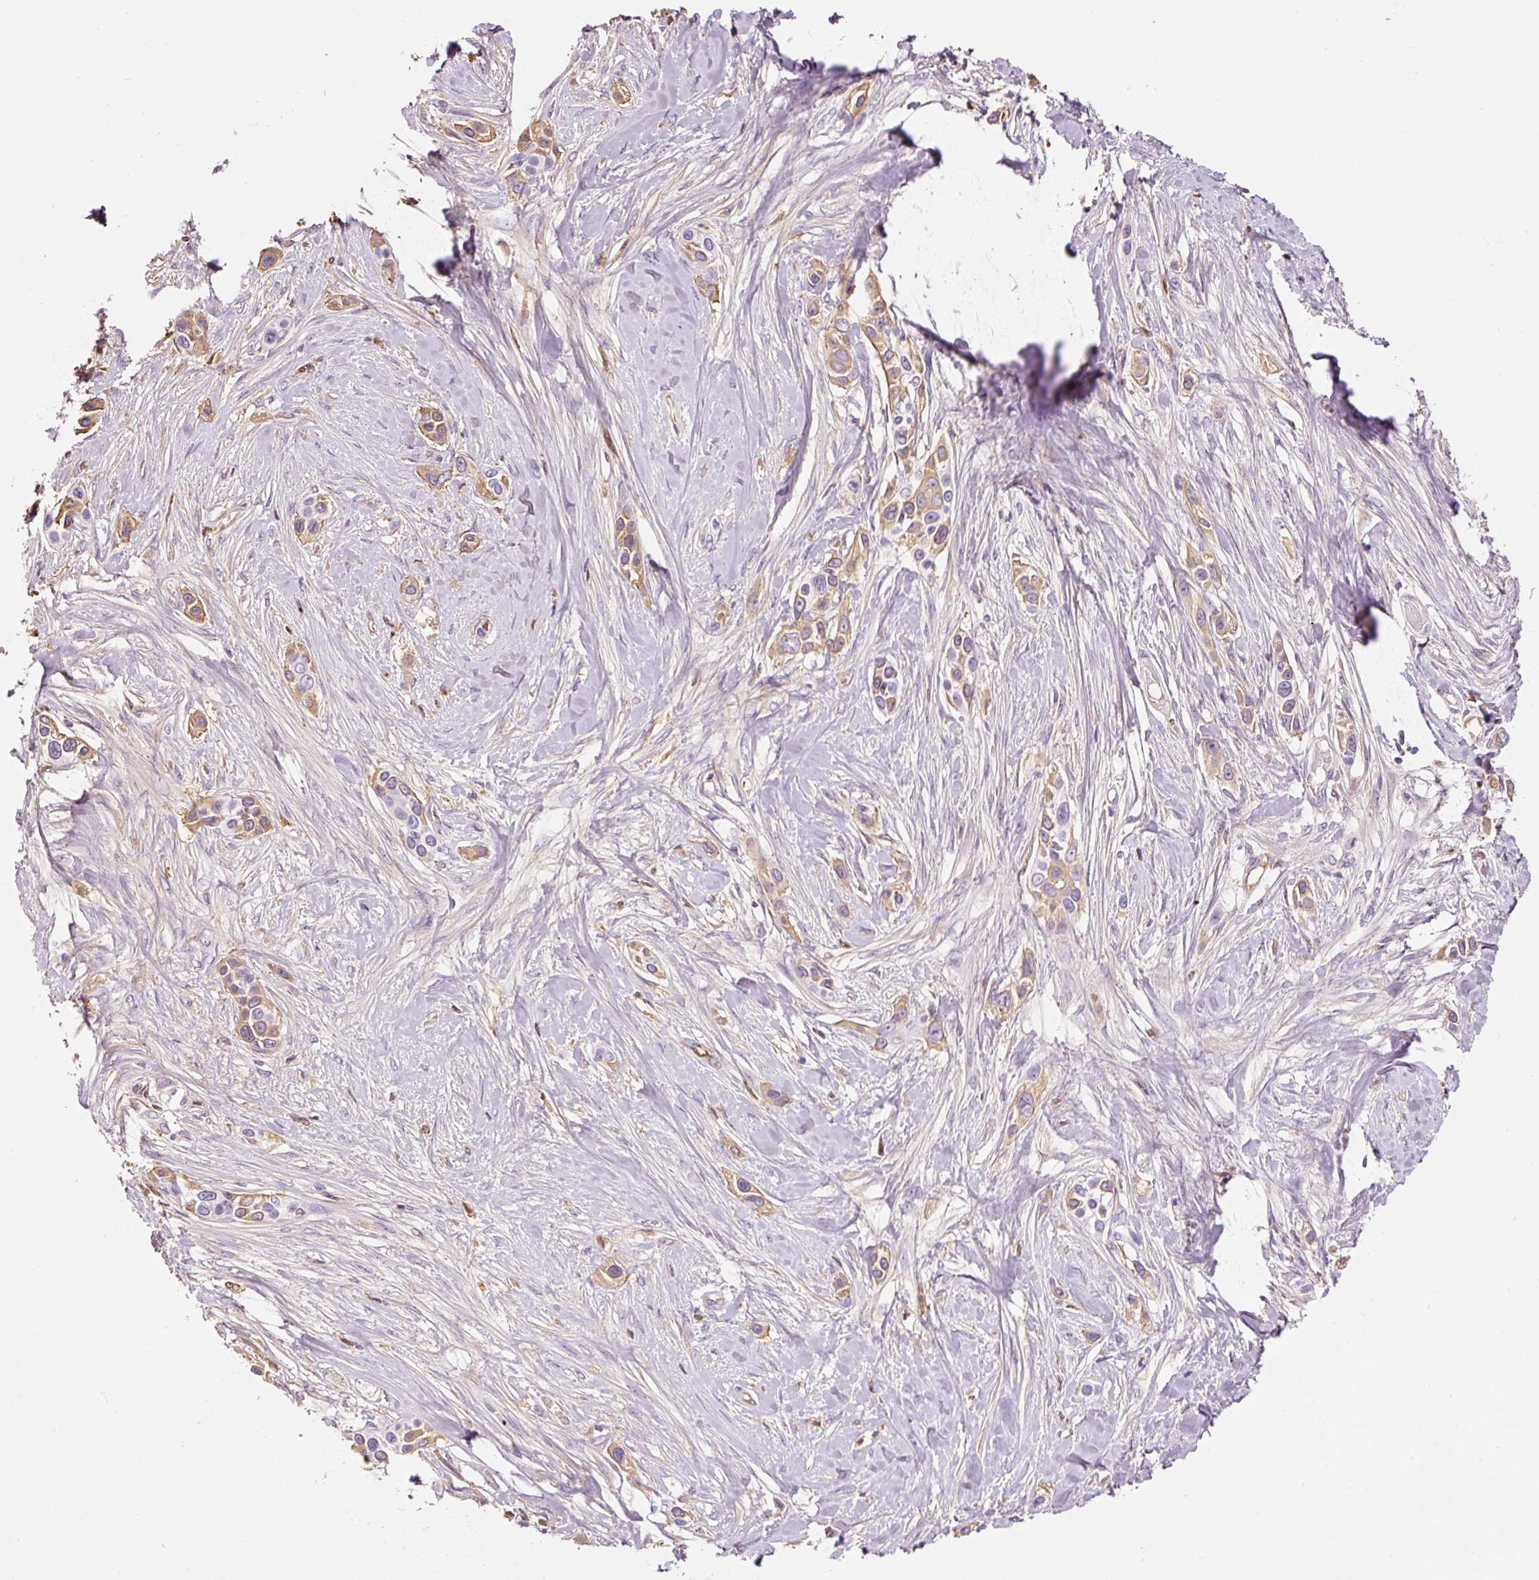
{"staining": {"intensity": "weak", "quantity": ">75%", "location": "cytoplasmic/membranous"}, "tissue": "skin cancer", "cell_type": "Tumor cells", "image_type": "cancer", "snomed": [{"axis": "morphology", "description": "Squamous cell carcinoma, NOS"}, {"axis": "topography", "description": "Skin"}], "caption": "Immunohistochemistry staining of skin squamous cell carcinoma, which displays low levels of weak cytoplasmic/membranous staining in approximately >75% of tumor cells indicating weak cytoplasmic/membranous protein staining. The staining was performed using DAB (3,3'-diaminobenzidine) (brown) for protein detection and nuclei were counterstained in hematoxylin (blue).", "gene": "PRPF38B", "patient": {"sex": "female", "age": 69}}